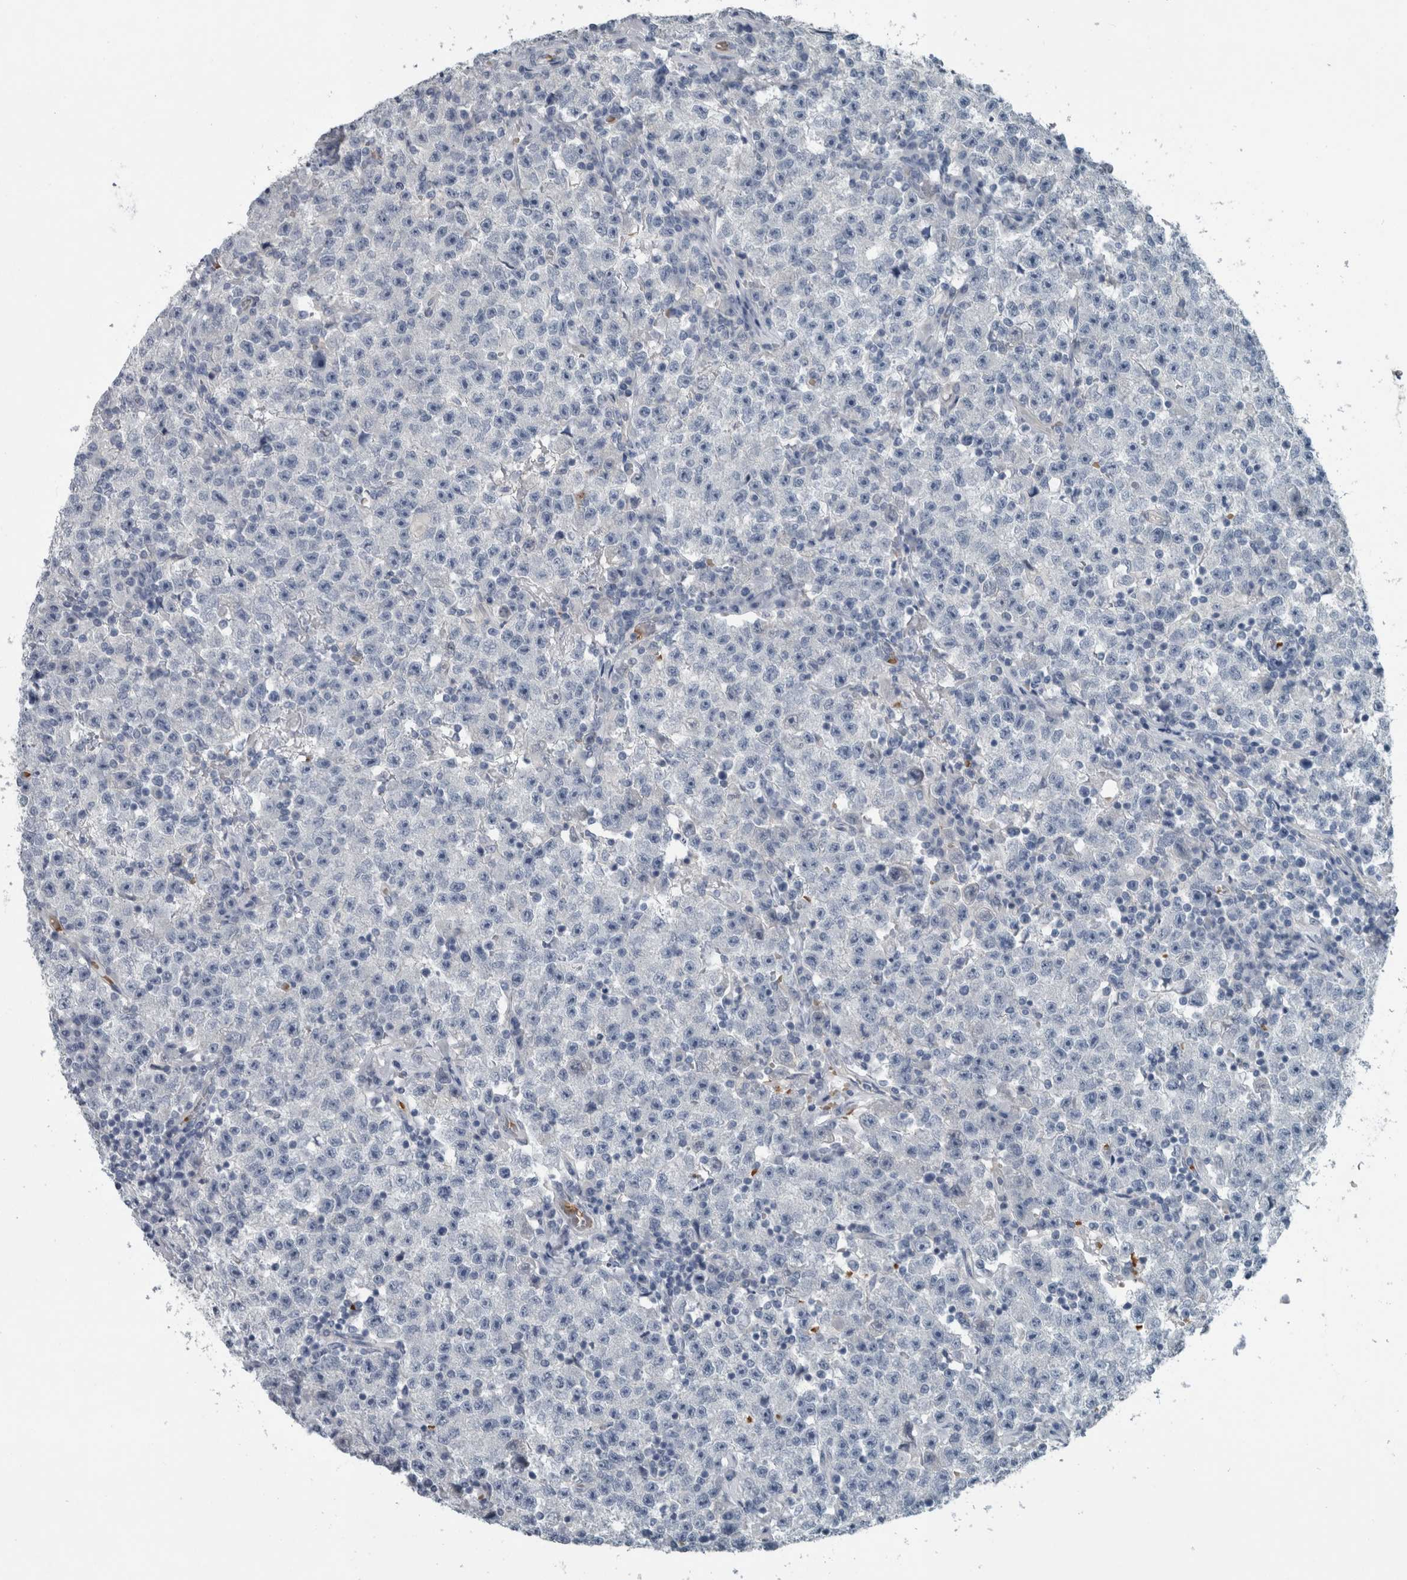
{"staining": {"intensity": "negative", "quantity": "none", "location": "none"}, "tissue": "testis cancer", "cell_type": "Tumor cells", "image_type": "cancer", "snomed": [{"axis": "morphology", "description": "Seminoma, NOS"}, {"axis": "topography", "description": "Testis"}], "caption": "Photomicrograph shows no protein expression in tumor cells of testis seminoma tissue.", "gene": "SH3GL2", "patient": {"sex": "male", "age": 22}}